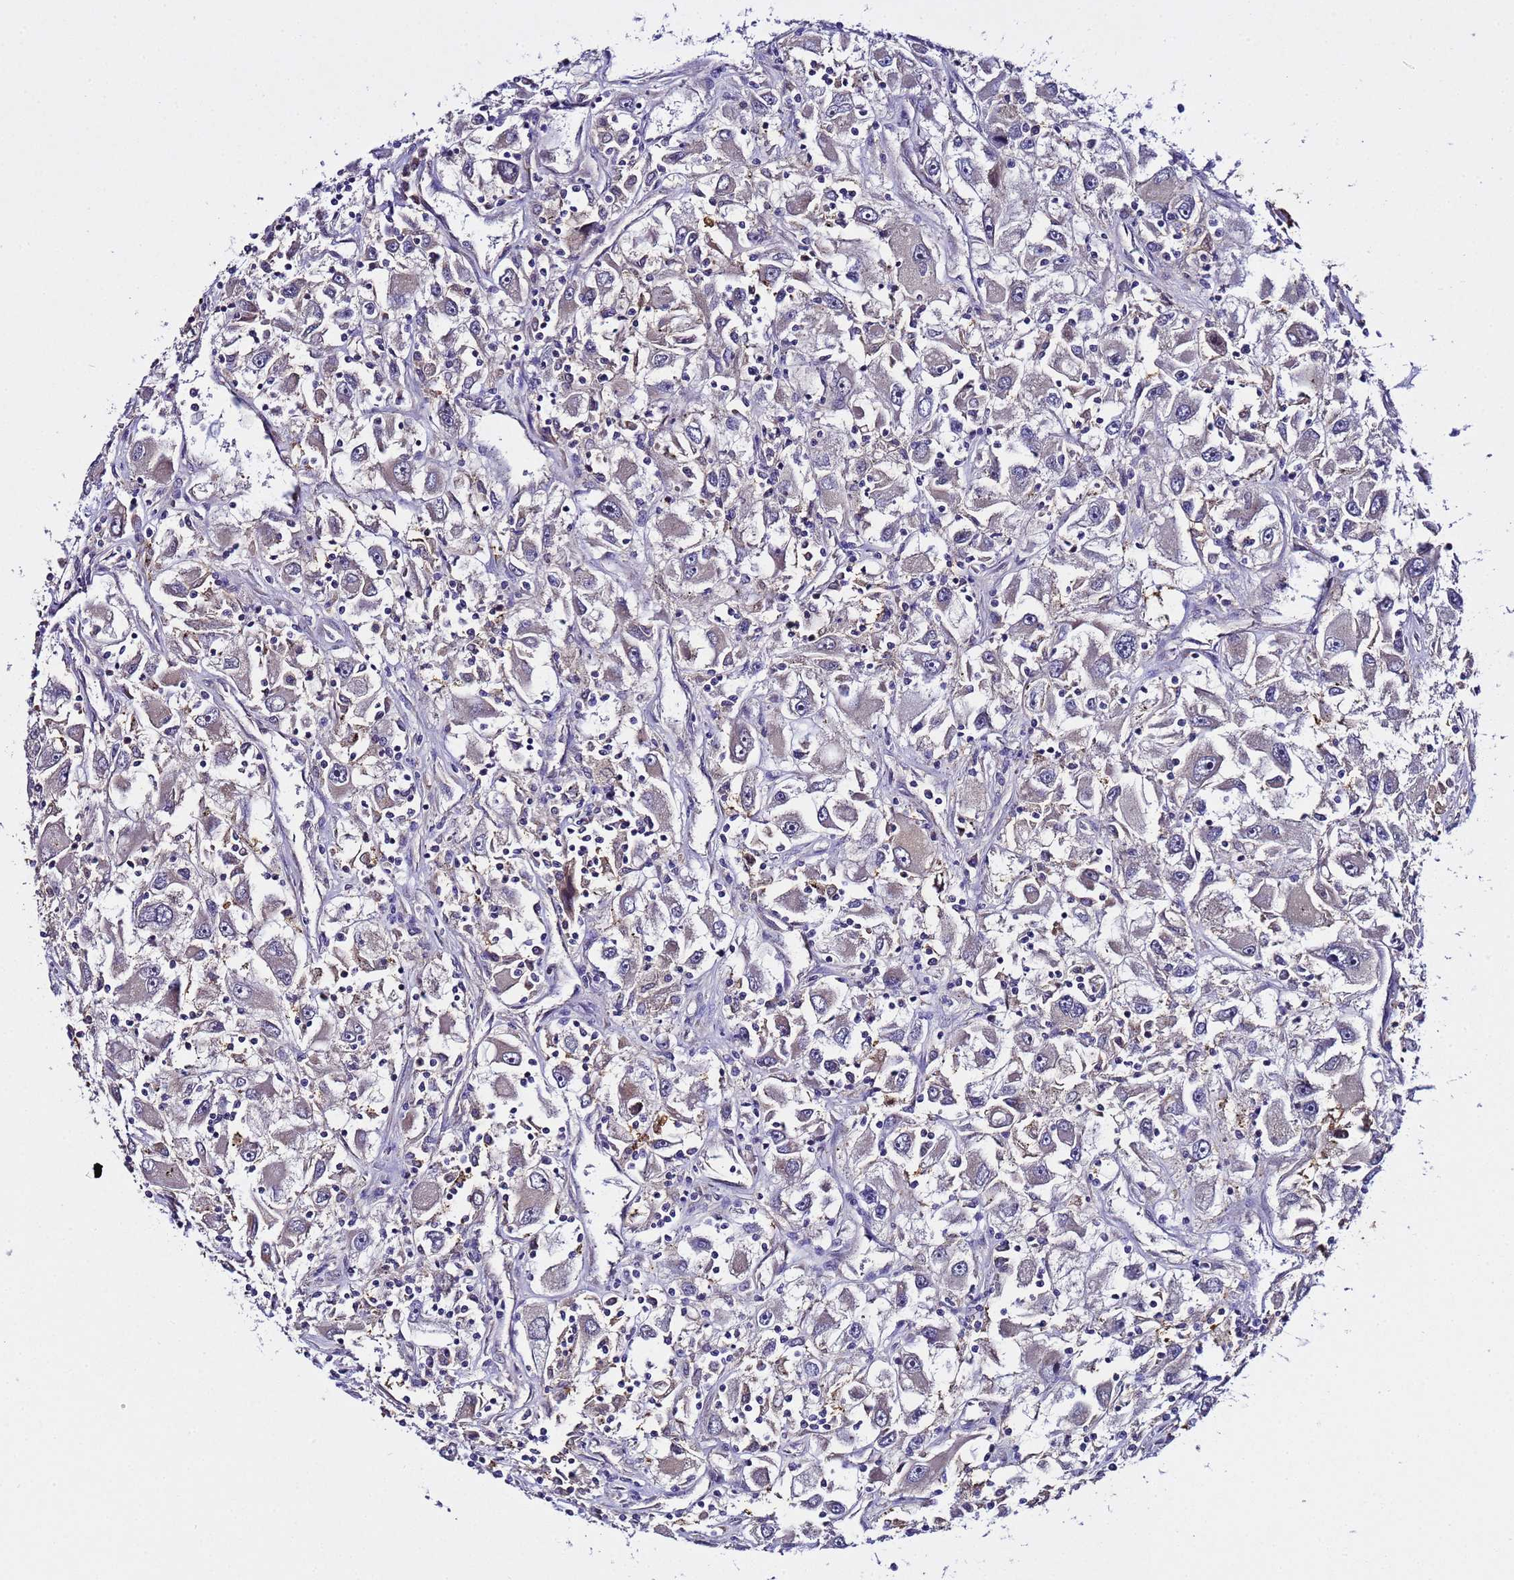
{"staining": {"intensity": "weak", "quantity": "<25%", "location": "cytoplasmic/membranous"}, "tissue": "renal cancer", "cell_type": "Tumor cells", "image_type": "cancer", "snomed": [{"axis": "morphology", "description": "Adenocarcinoma, NOS"}, {"axis": "topography", "description": "Kidney"}], "caption": "The image displays no significant expression in tumor cells of renal adenocarcinoma.", "gene": "PLXDC2", "patient": {"sex": "female", "age": 52}}